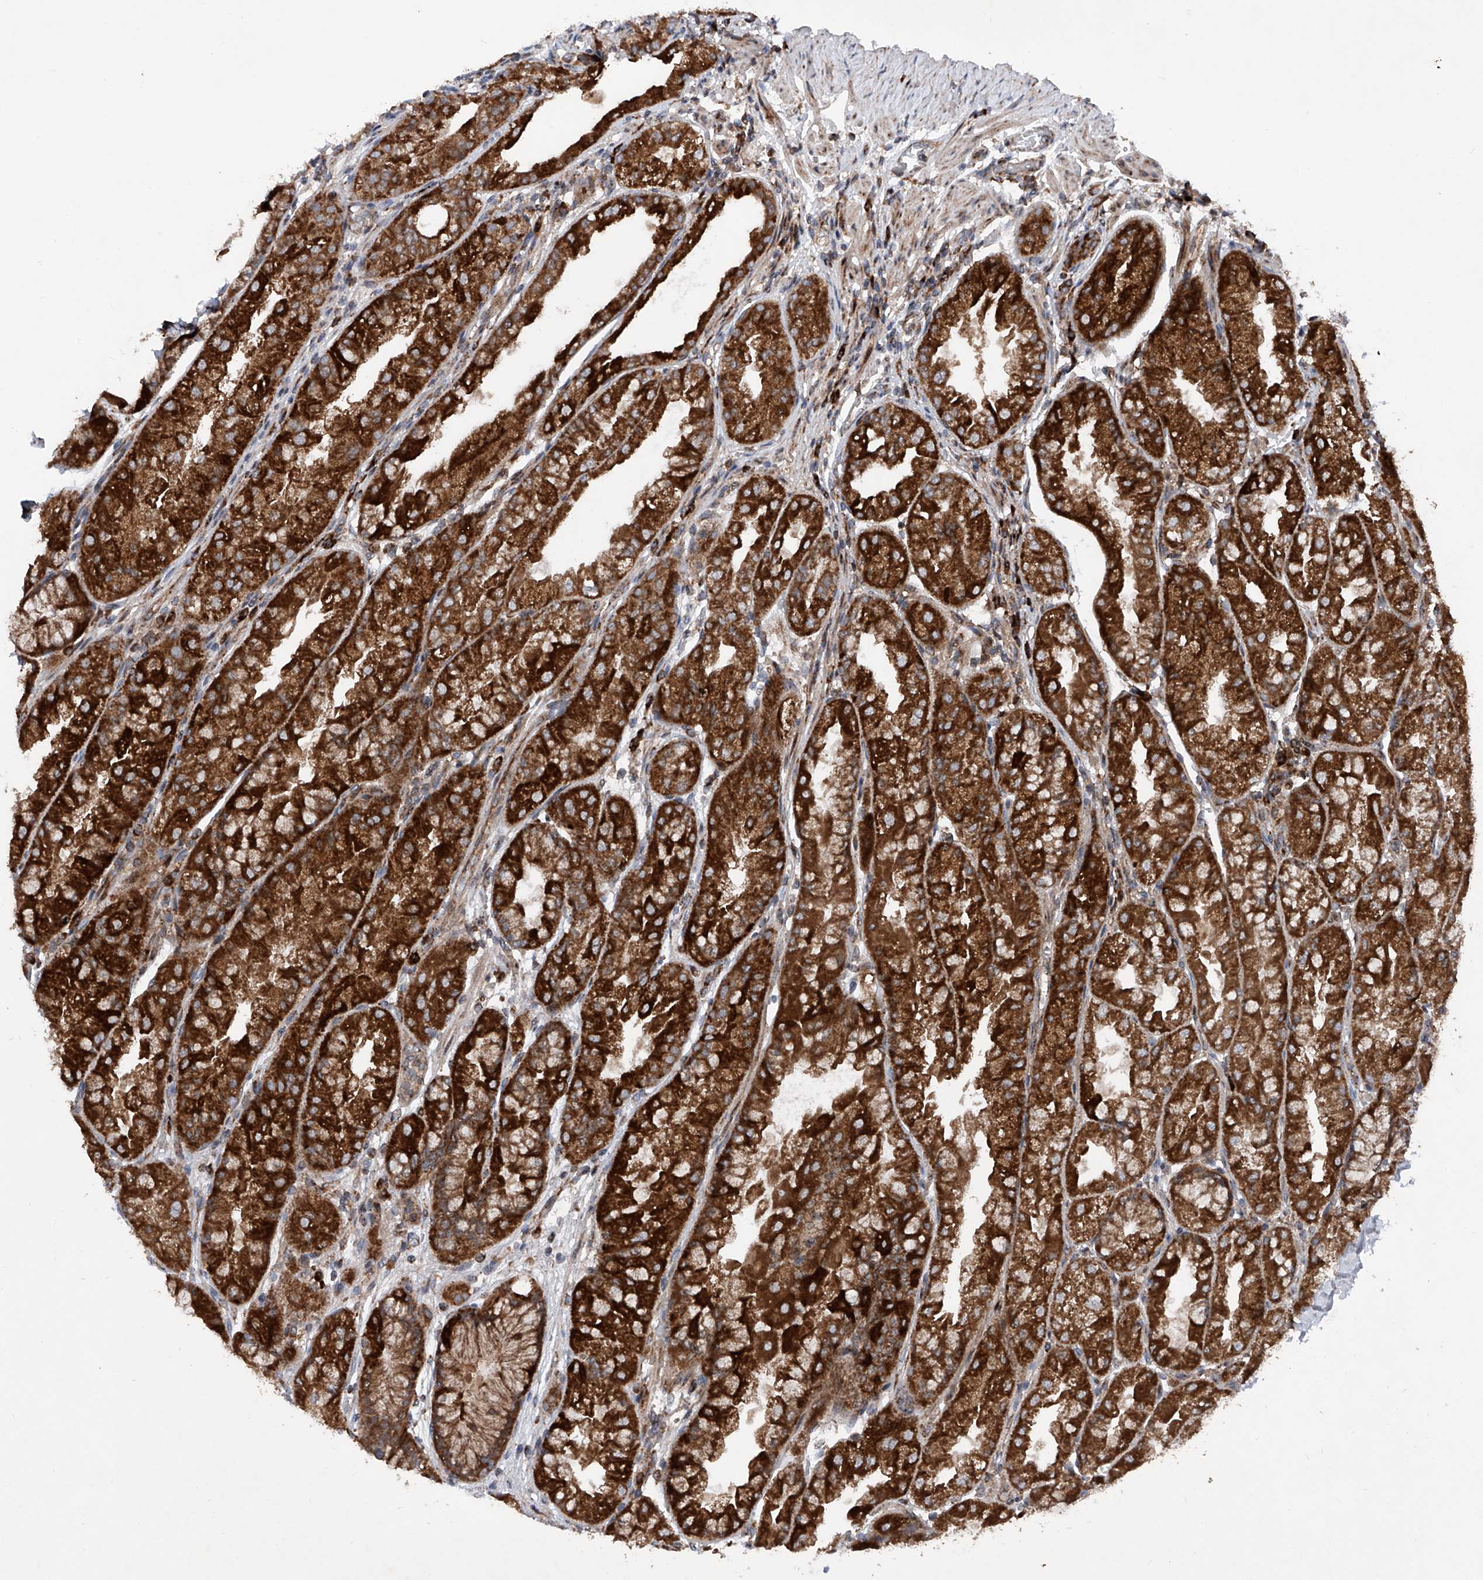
{"staining": {"intensity": "strong", "quantity": ">75%", "location": "cytoplasmic/membranous"}, "tissue": "stomach", "cell_type": "Glandular cells", "image_type": "normal", "snomed": [{"axis": "morphology", "description": "Normal tissue, NOS"}, {"axis": "topography", "description": "Stomach, upper"}], "caption": "A high-resolution micrograph shows immunohistochemistry staining of normal stomach, which displays strong cytoplasmic/membranous expression in about >75% of glandular cells. The staining was performed using DAB (3,3'-diaminobenzidine) to visualize the protein expression in brown, while the nuclei were stained in blue with hematoxylin (Magnification: 20x).", "gene": "DAD1", "patient": {"sex": "male", "age": 47}}